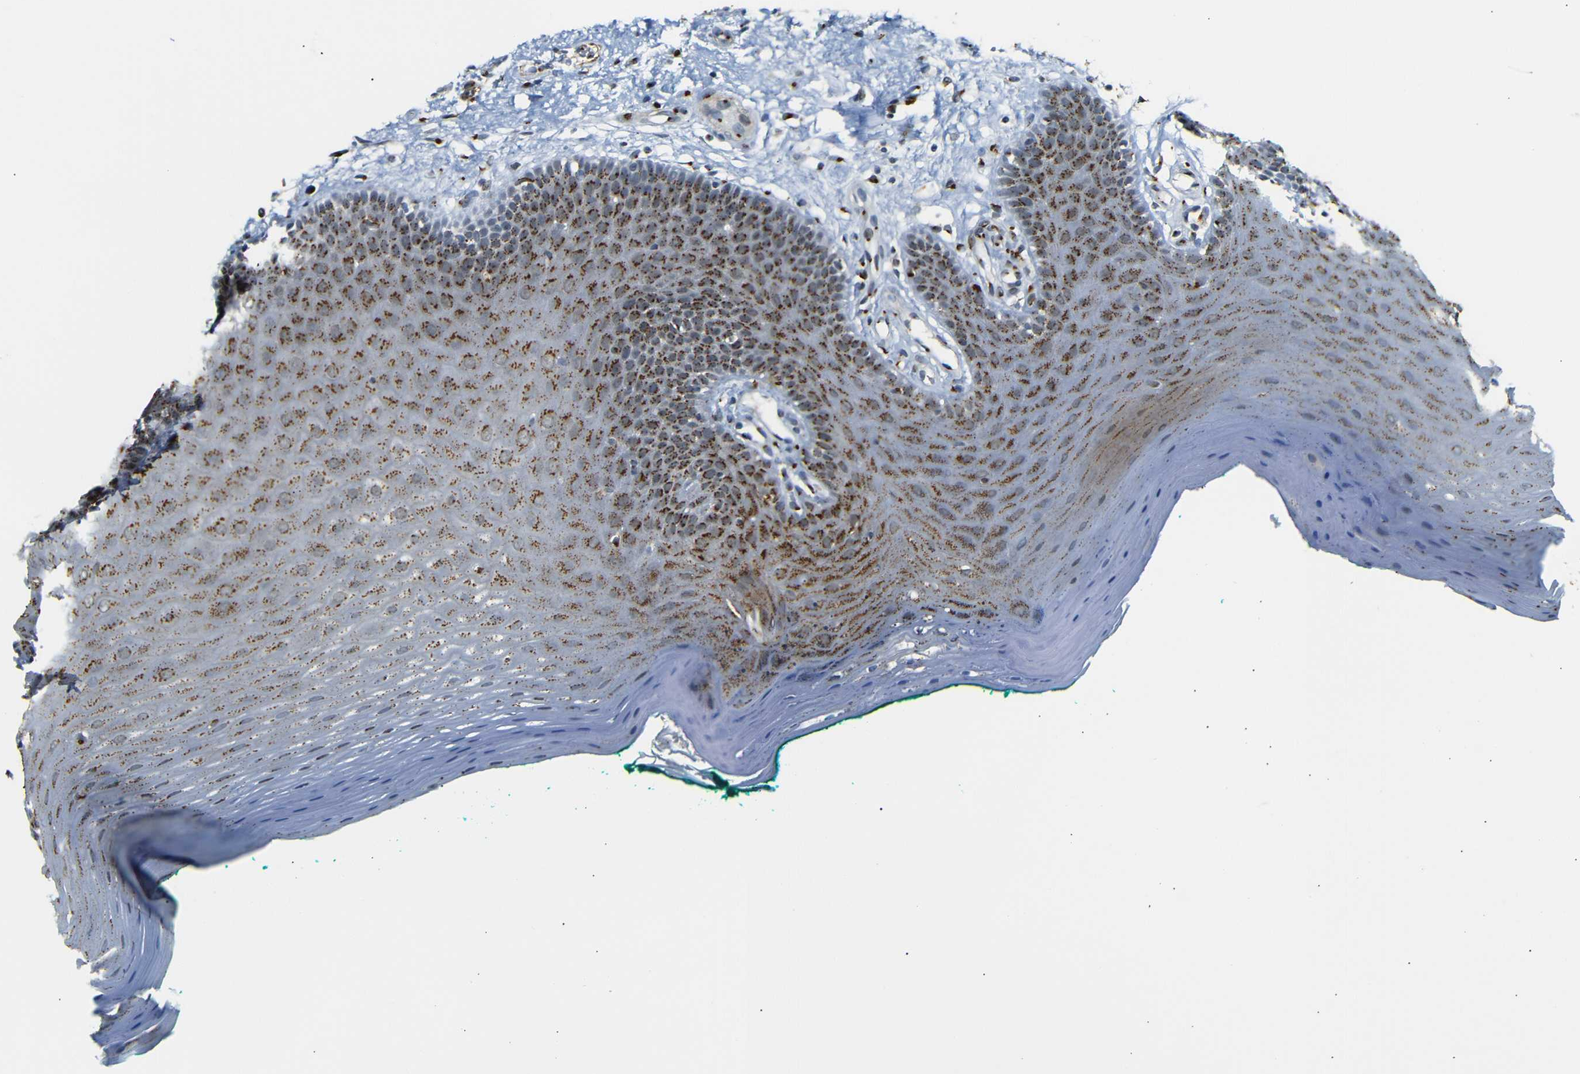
{"staining": {"intensity": "moderate", "quantity": "25%-75%", "location": "cytoplasmic/membranous"}, "tissue": "oral mucosa", "cell_type": "Squamous epithelial cells", "image_type": "normal", "snomed": [{"axis": "morphology", "description": "Normal tissue, NOS"}, {"axis": "topography", "description": "Skeletal muscle"}, {"axis": "topography", "description": "Oral tissue"}], "caption": "Squamous epithelial cells exhibit medium levels of moderate cytoplasmic/membranous positivity in about 25%-75% of cells in unremarkable human oral mucosa. (IHC, brightfield microscopy, high magnification).", "gene": "TGOLN2", "patient": {"sex": "male", "age": 58}}